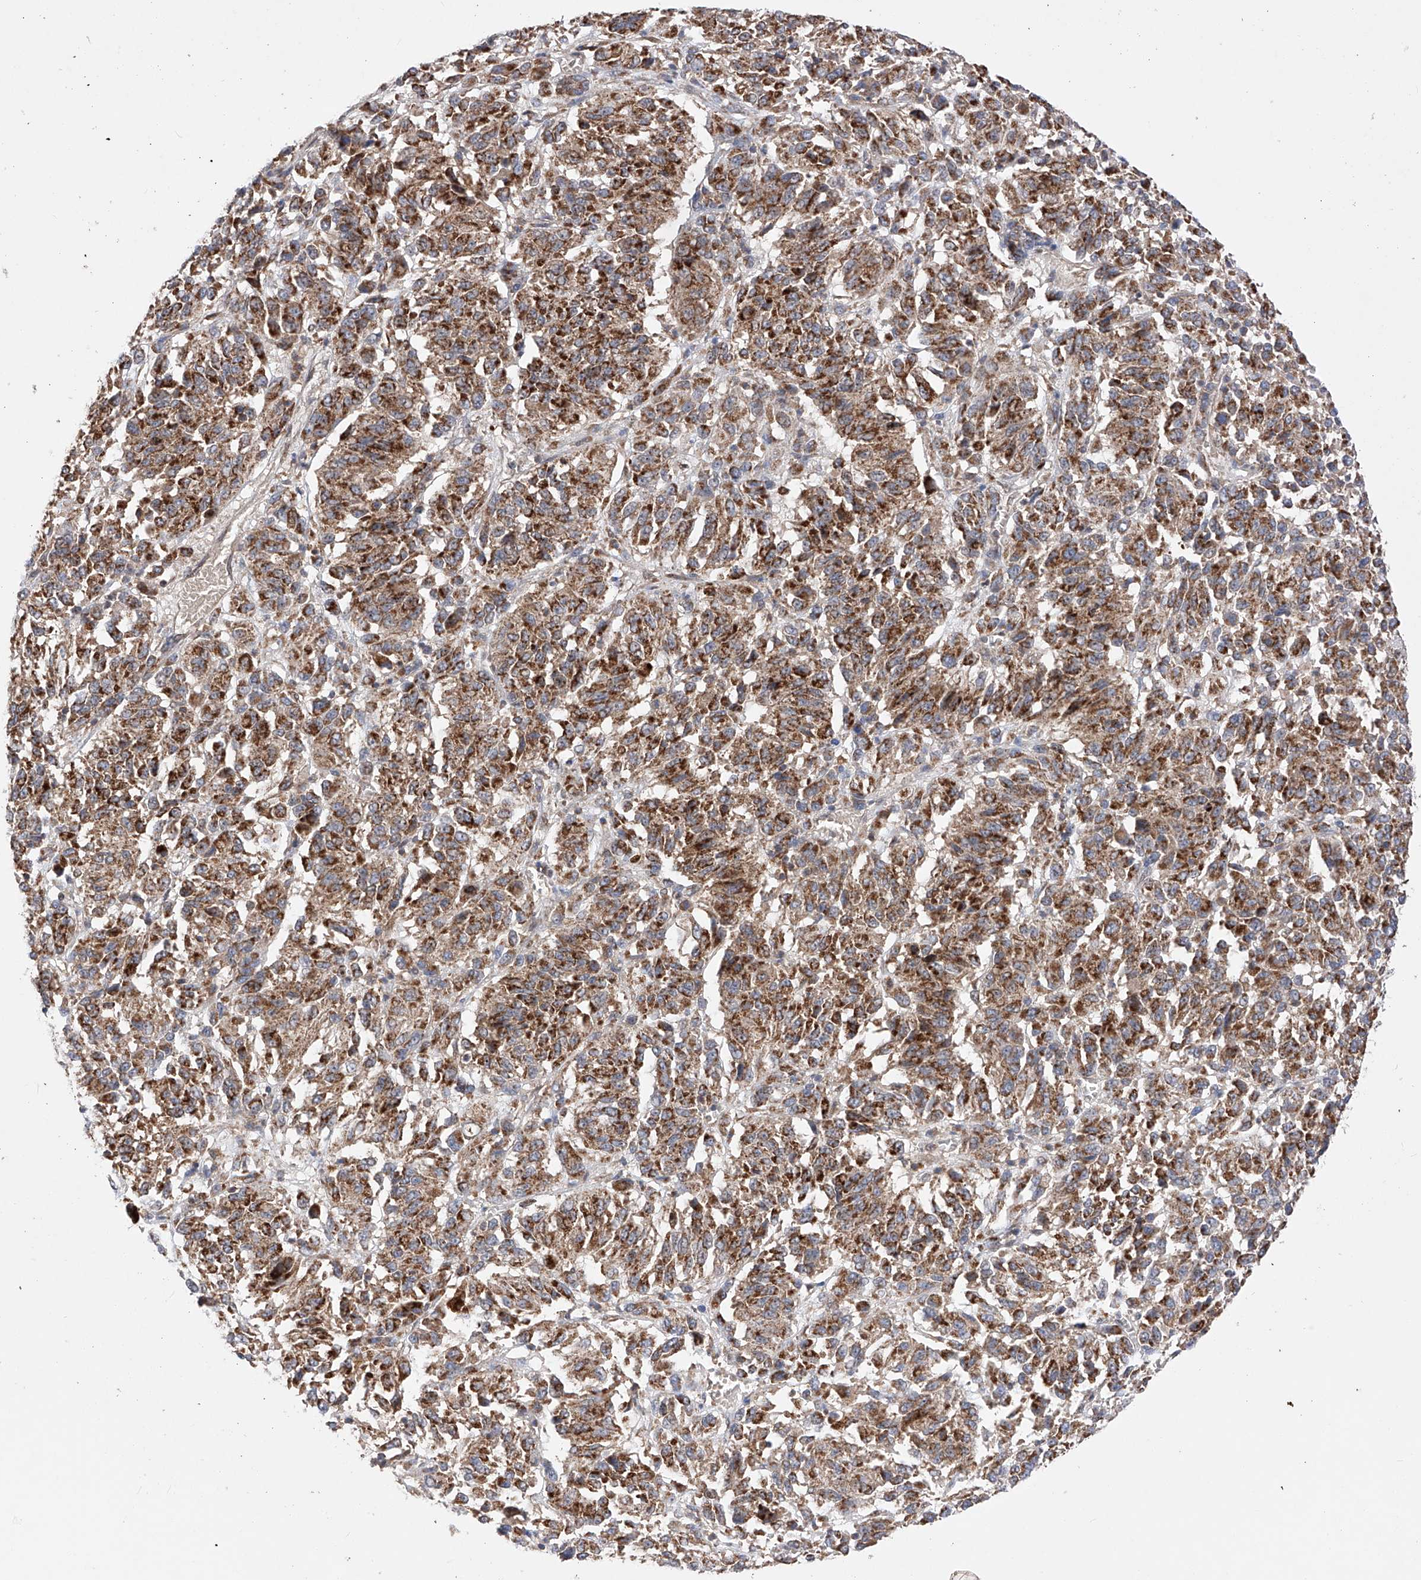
{"staining": {"intensity": "moderate", "quantity": ">75%", "location": "cytoplasmic/membranous"}, "tissue": "melanoma", "cell_type": "Tumor cells", "image_type": "cancer", "snomed": [{"axis": "morphology", "description": "Malignant melanoma, Metastatic site"}, {"axis": "topography", "description": "Lung"}], "caption": "IHC micrograph of malignant melanoma (metastatic site) stained for a protein (brown), which displays medium levels of moderate cytoplasmic/membranous staining in approximately >75% of tumor cells.", "gene": "SDHAF4", "patient": {"sex": "male", "age": 64}}